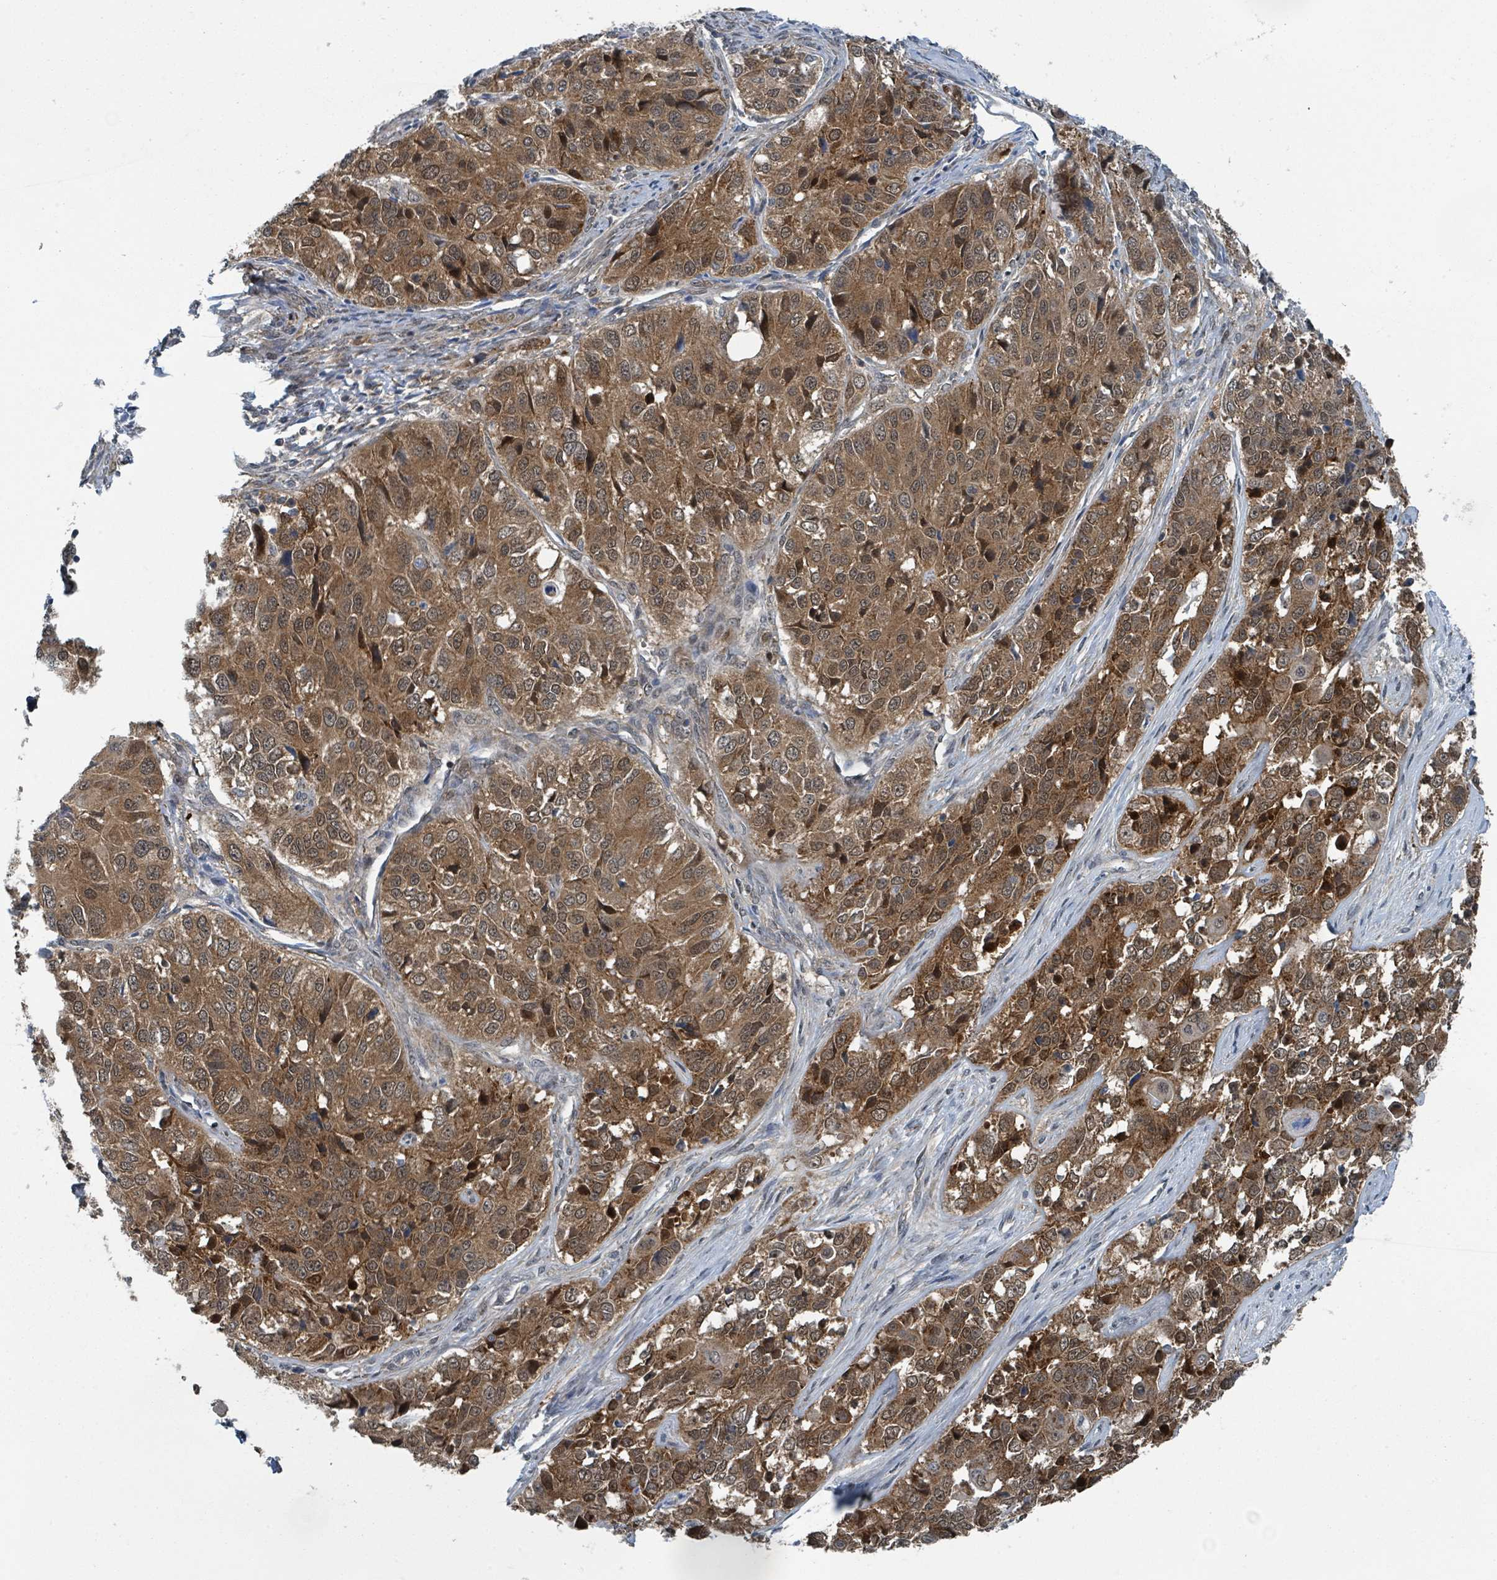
{"staining": {"intensity": "moderate", "quantity": ">75%", "location": "cytoplasmic/membranous,nuclear"}, "tissue": "ovarian cancer", "cell_type": "Tumor cells", "image_type": "cancer", "snomed": [{"axis": "morphology", "description": "Carcinoma, endometroid"}, {"axis": "topography", "description": "Ovary"}], "caption": "This is an image of IHC staining of ovarian cancer, which shows moderate positivity in the cytoplasmic/membranous and nuclear of tumor cells.", "gene": "GOLGA7", "patient": {"sex": "female", "age": 51}}